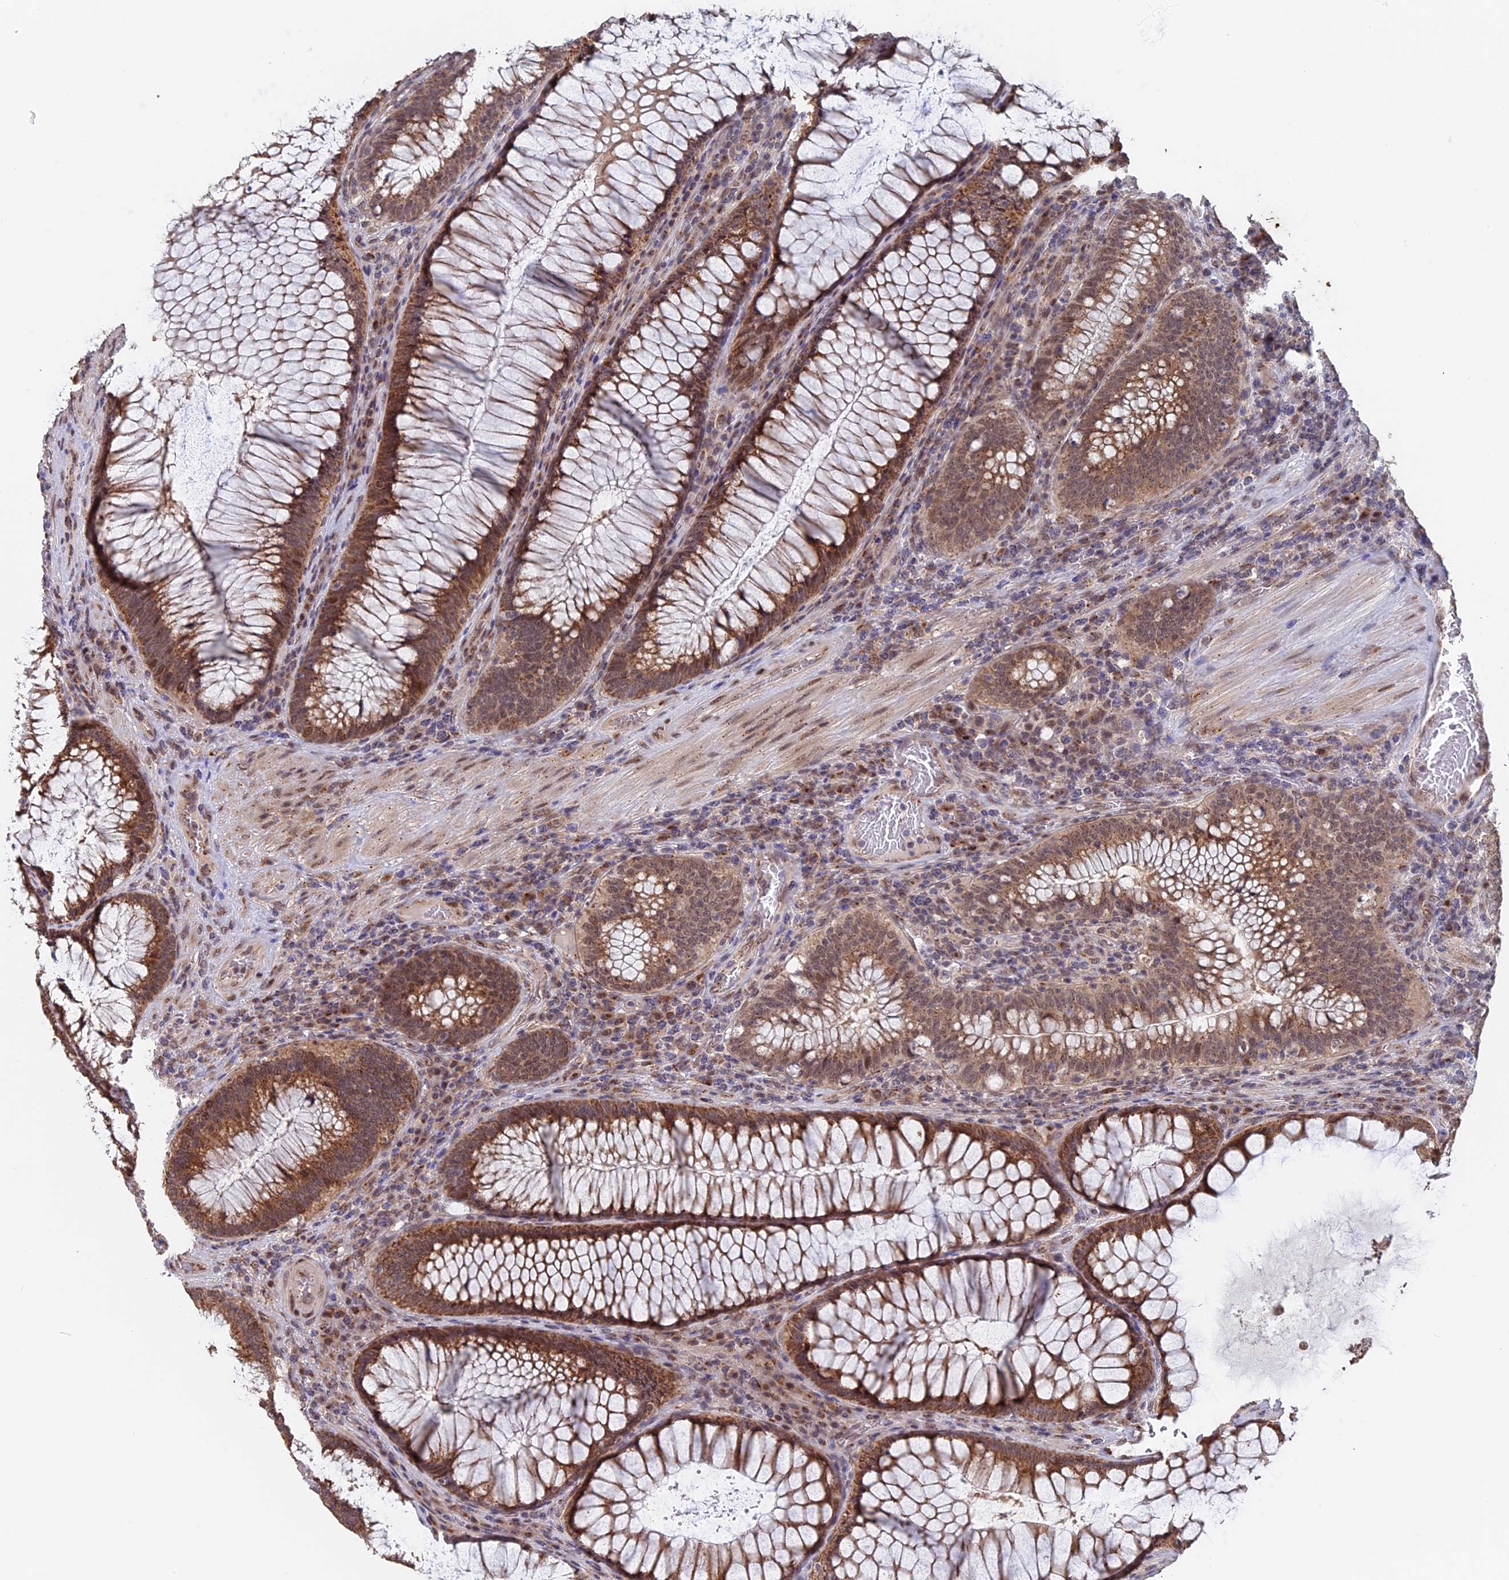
{"staining": {"intensity": "moderate", "quantity": ">75%", "location": "cytoplasmic/membranous,nuclear"}, "tissue": "colorectal cancer", "cell_type": "Tumor cells", "image_type": "cancer", "snomed": [{"axis": "morphology", "description": "Normal tissue, NOS"}, {"axis": "topography", "description": "Colon"}], "caption": "Protein positivity by IHC displays moderate cytoplasmic/membranous and nuclear expression in about >75% of tumor cells in colorectal cancer.", "gene": "PIGQ", "patient": {"sex": "female", "age": 82}}